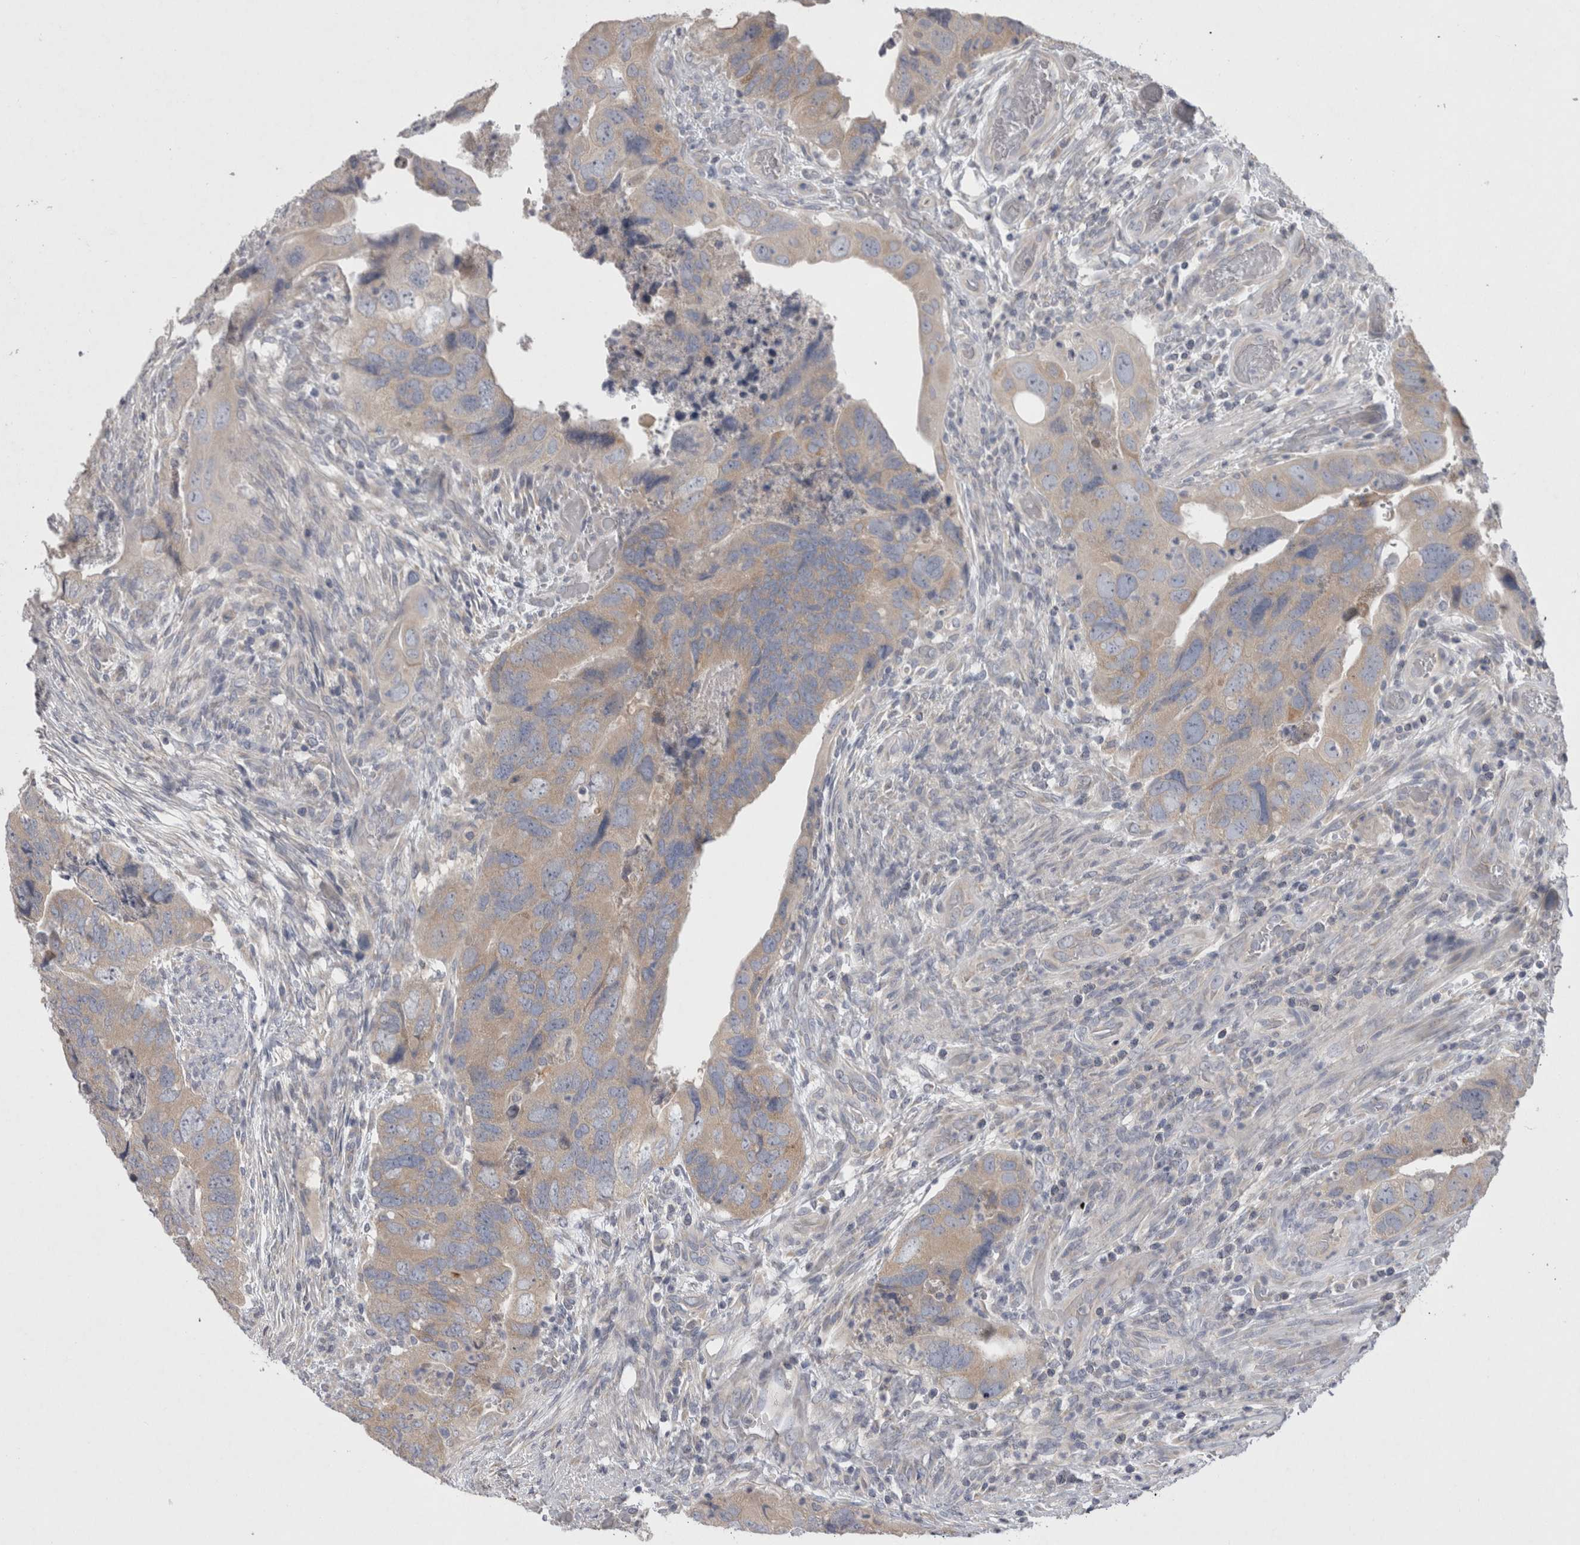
{"staining": {"intensity": "weak", "quantity": "25%-75%", "location": "cytoplasmic/membranous"}, "tissue": "colorectal cancer", "cell_type": "Tumor cells", "image_type": "cancer", "snomed": [{"axis": "morphology", "description": "Adenocarcinoma, NOS"}, {"axis": "topography", "description": "Rectum"}], "caption": "Immunohistochemistry (IHC) micrograph of neoplastic tissue: colorectal cancer stained using IHC exhibits low levels of weak protein expression localized specifically in the cytoplasmic/membranous of tumor cells, appearing as a cytoplasmic/membranous brown color.", "gene": "LRRC40", "patient": {"sex": "male", "age": 63}}